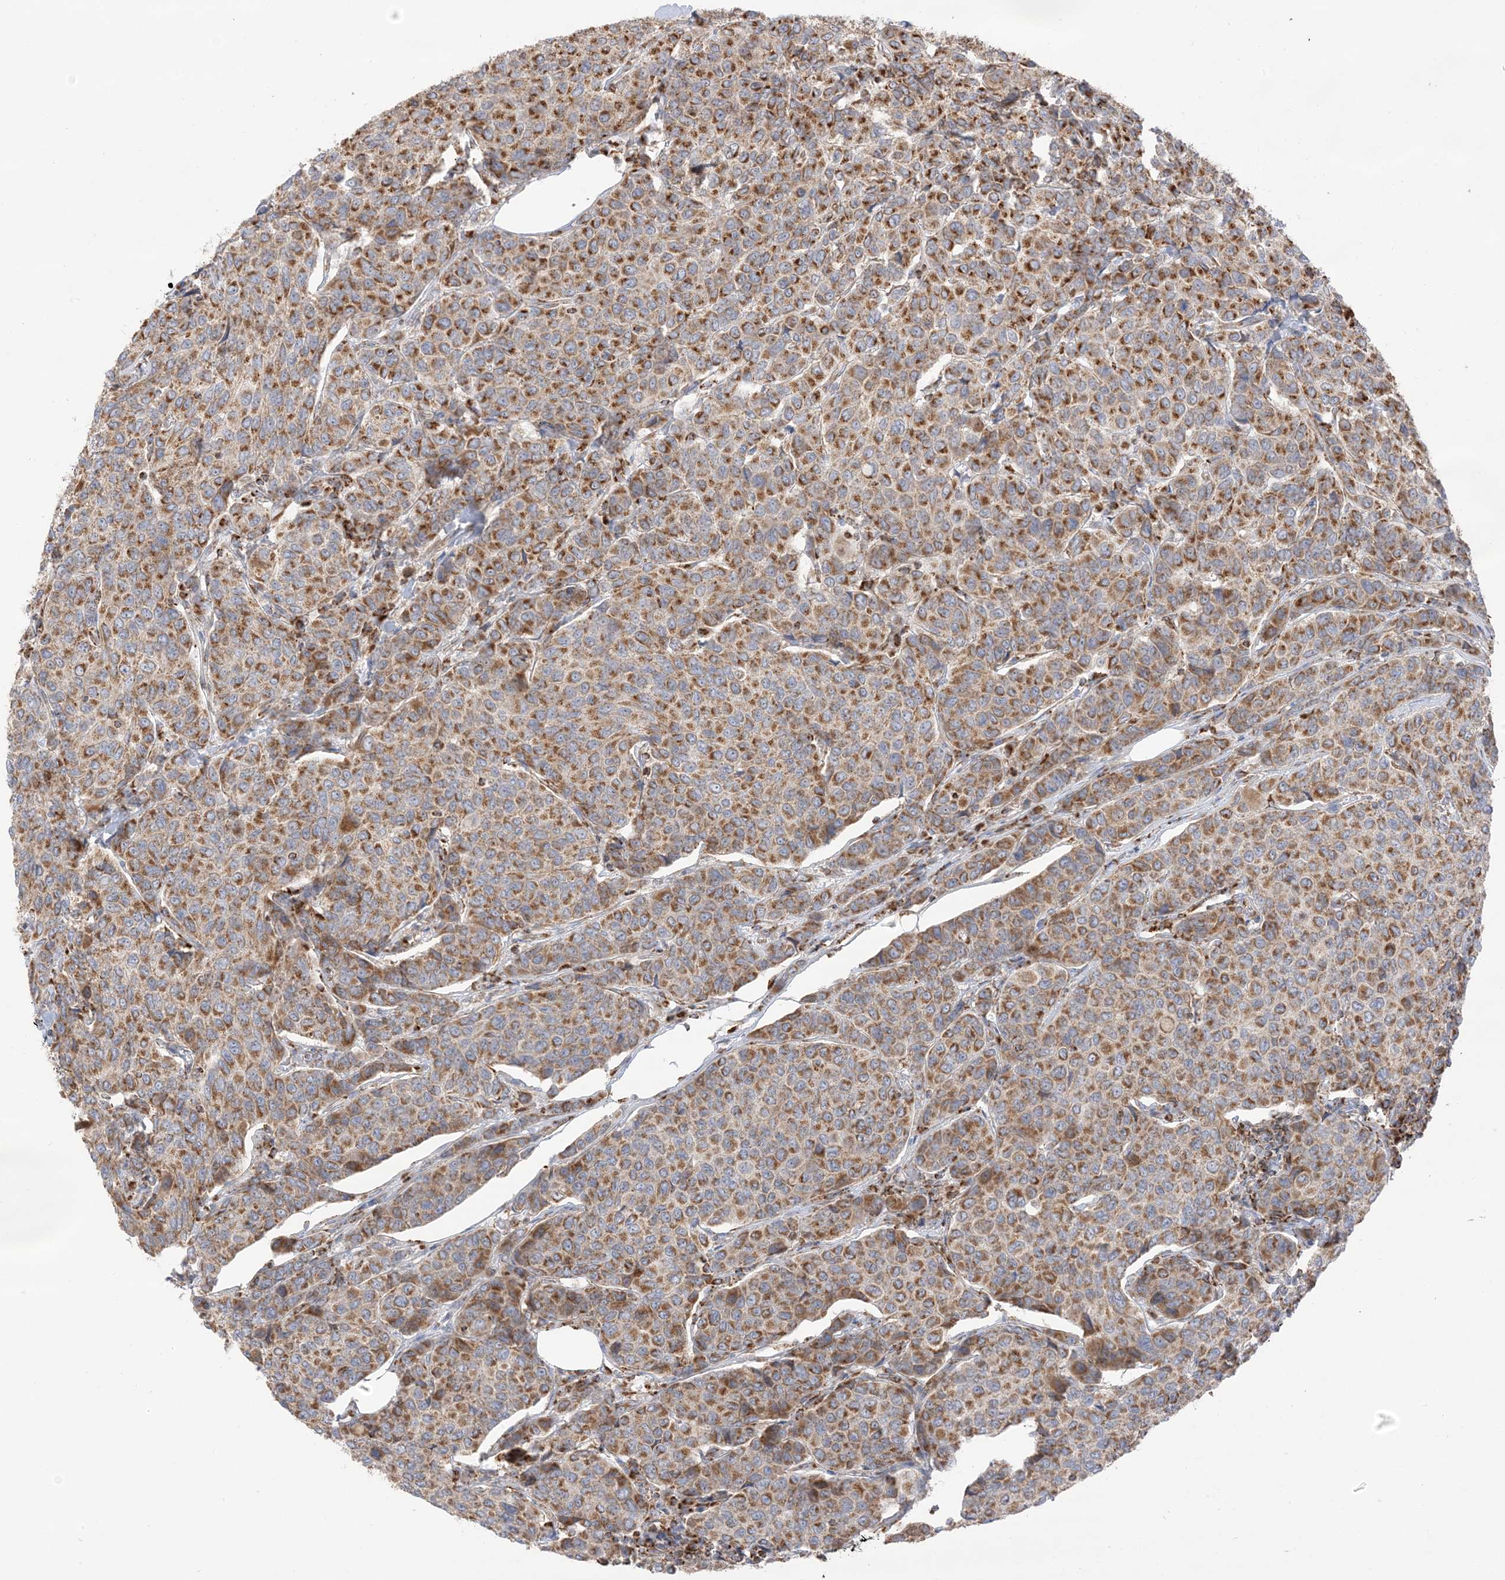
{"staining": {"intensity": "strong", "quantity": ">75%", "location": "cytoplasmic/membranous"}, "tissue": "breast cancer", "cell_type": "Tumor cells", "image_type": "cancer", "snomed": [{"axis": "morphology", "description": "Duct carcinoma"}, {"axis": "topography", "description": "Breast"}], "caption": "High-power microscopy captured an immunohistochemistry micrograph of infiltrating ductal carcinoma (breast), revealing strong cytoplasmic/membranous expression in approximately >75% of tumor cells. The protein of interest is stained brown, and the nuclei are stained in blue (DAB (3,3'-diaminobenzidine) IHC with brightfield microscopy, high magnification).", "gene": "SLC25A12", "patient": {"sex": "female", "age": 55}}